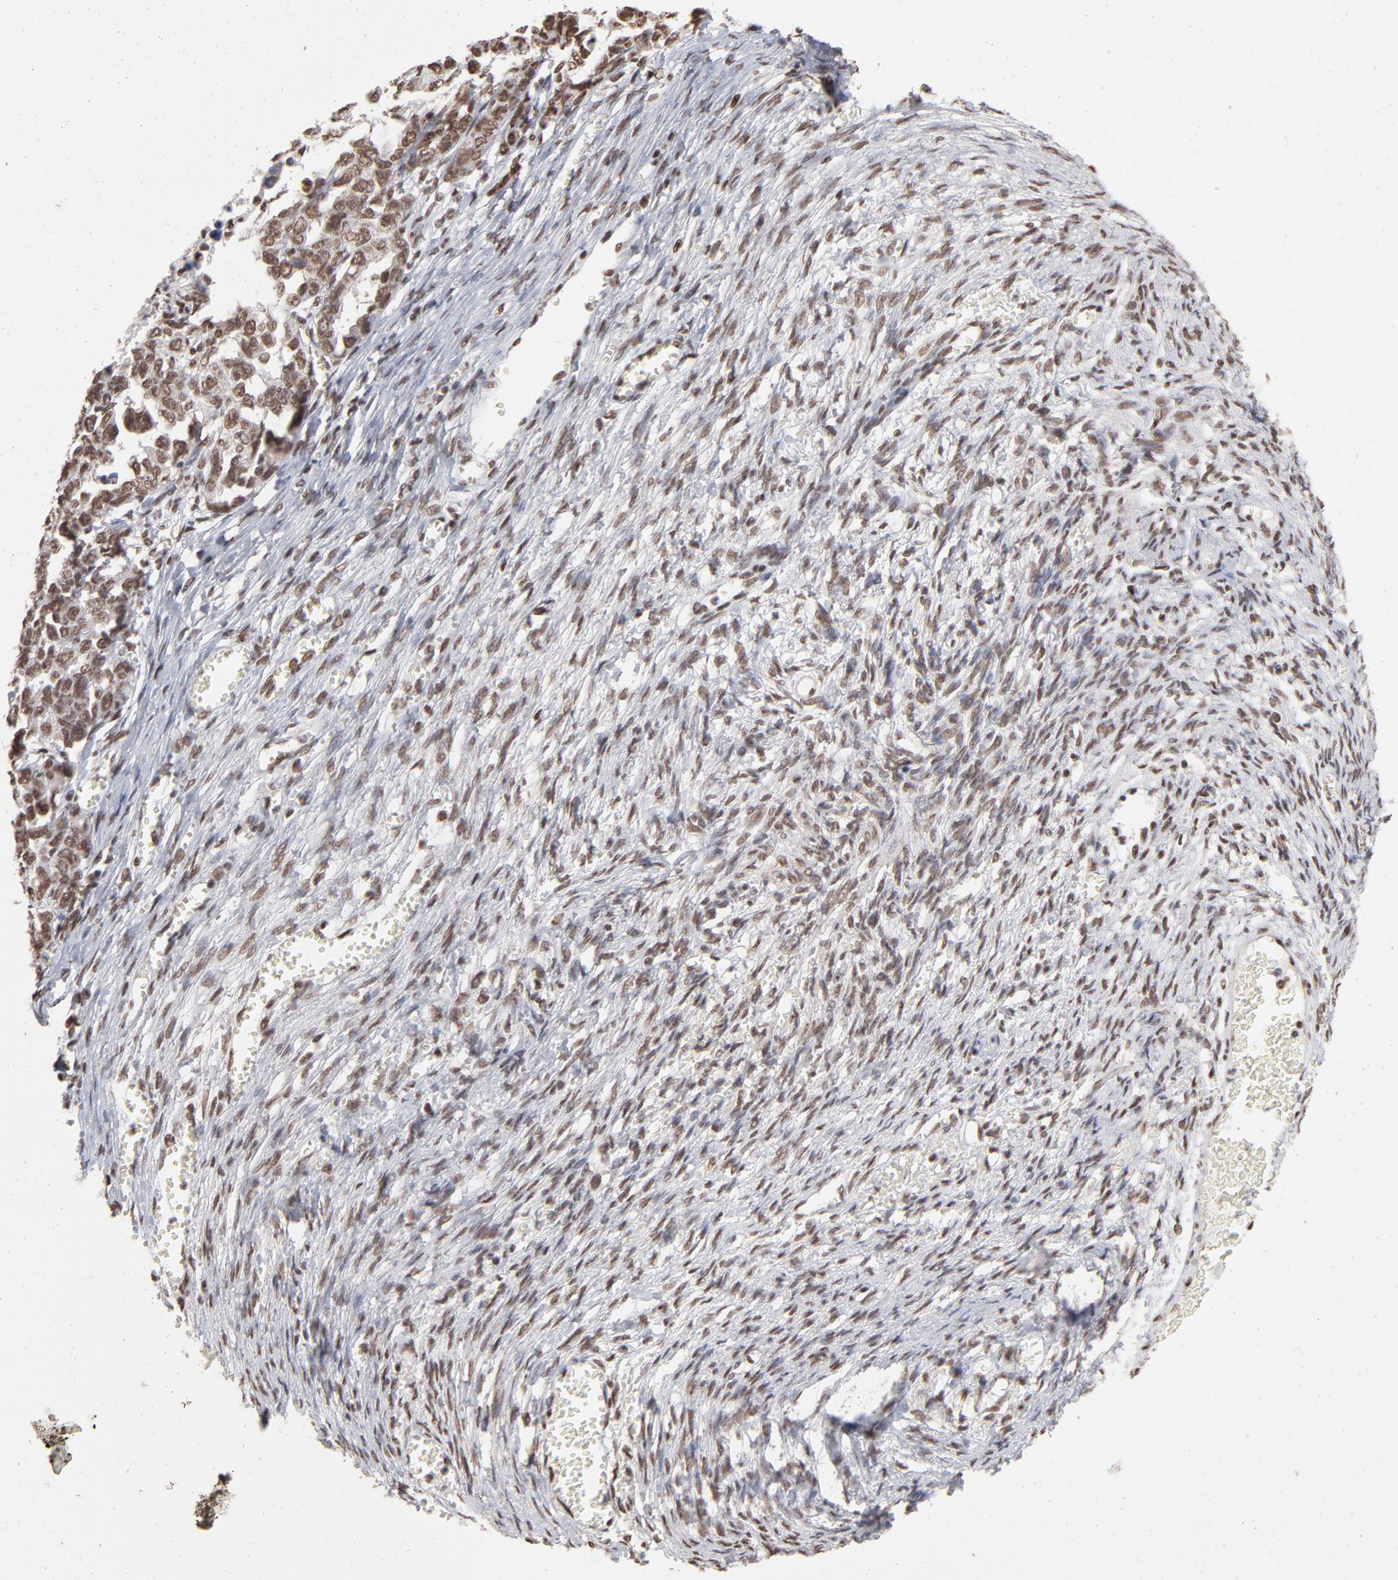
{"staining": {"intensity": "strong", "quantity": ">75%", "location": "nuclear"}, "tissue": "ovarian cancer", "cell_type": "Tumor cells", "image_type": "cancer", "snomed": [{"axis": "morphology", "description": "Cystadenocarcinoma, serous, NOS"}, {"axis": "topography", "description": "Ovary"}], "caption": "The histopathology image exhibits staining of ovarian cancer (serous cystadenocarcinoma), revealing strong nuclear protein positivity (brown color) within tumor cells.", "gene": "ZNF3", "patient": {"sex": "female", "age": 69}}